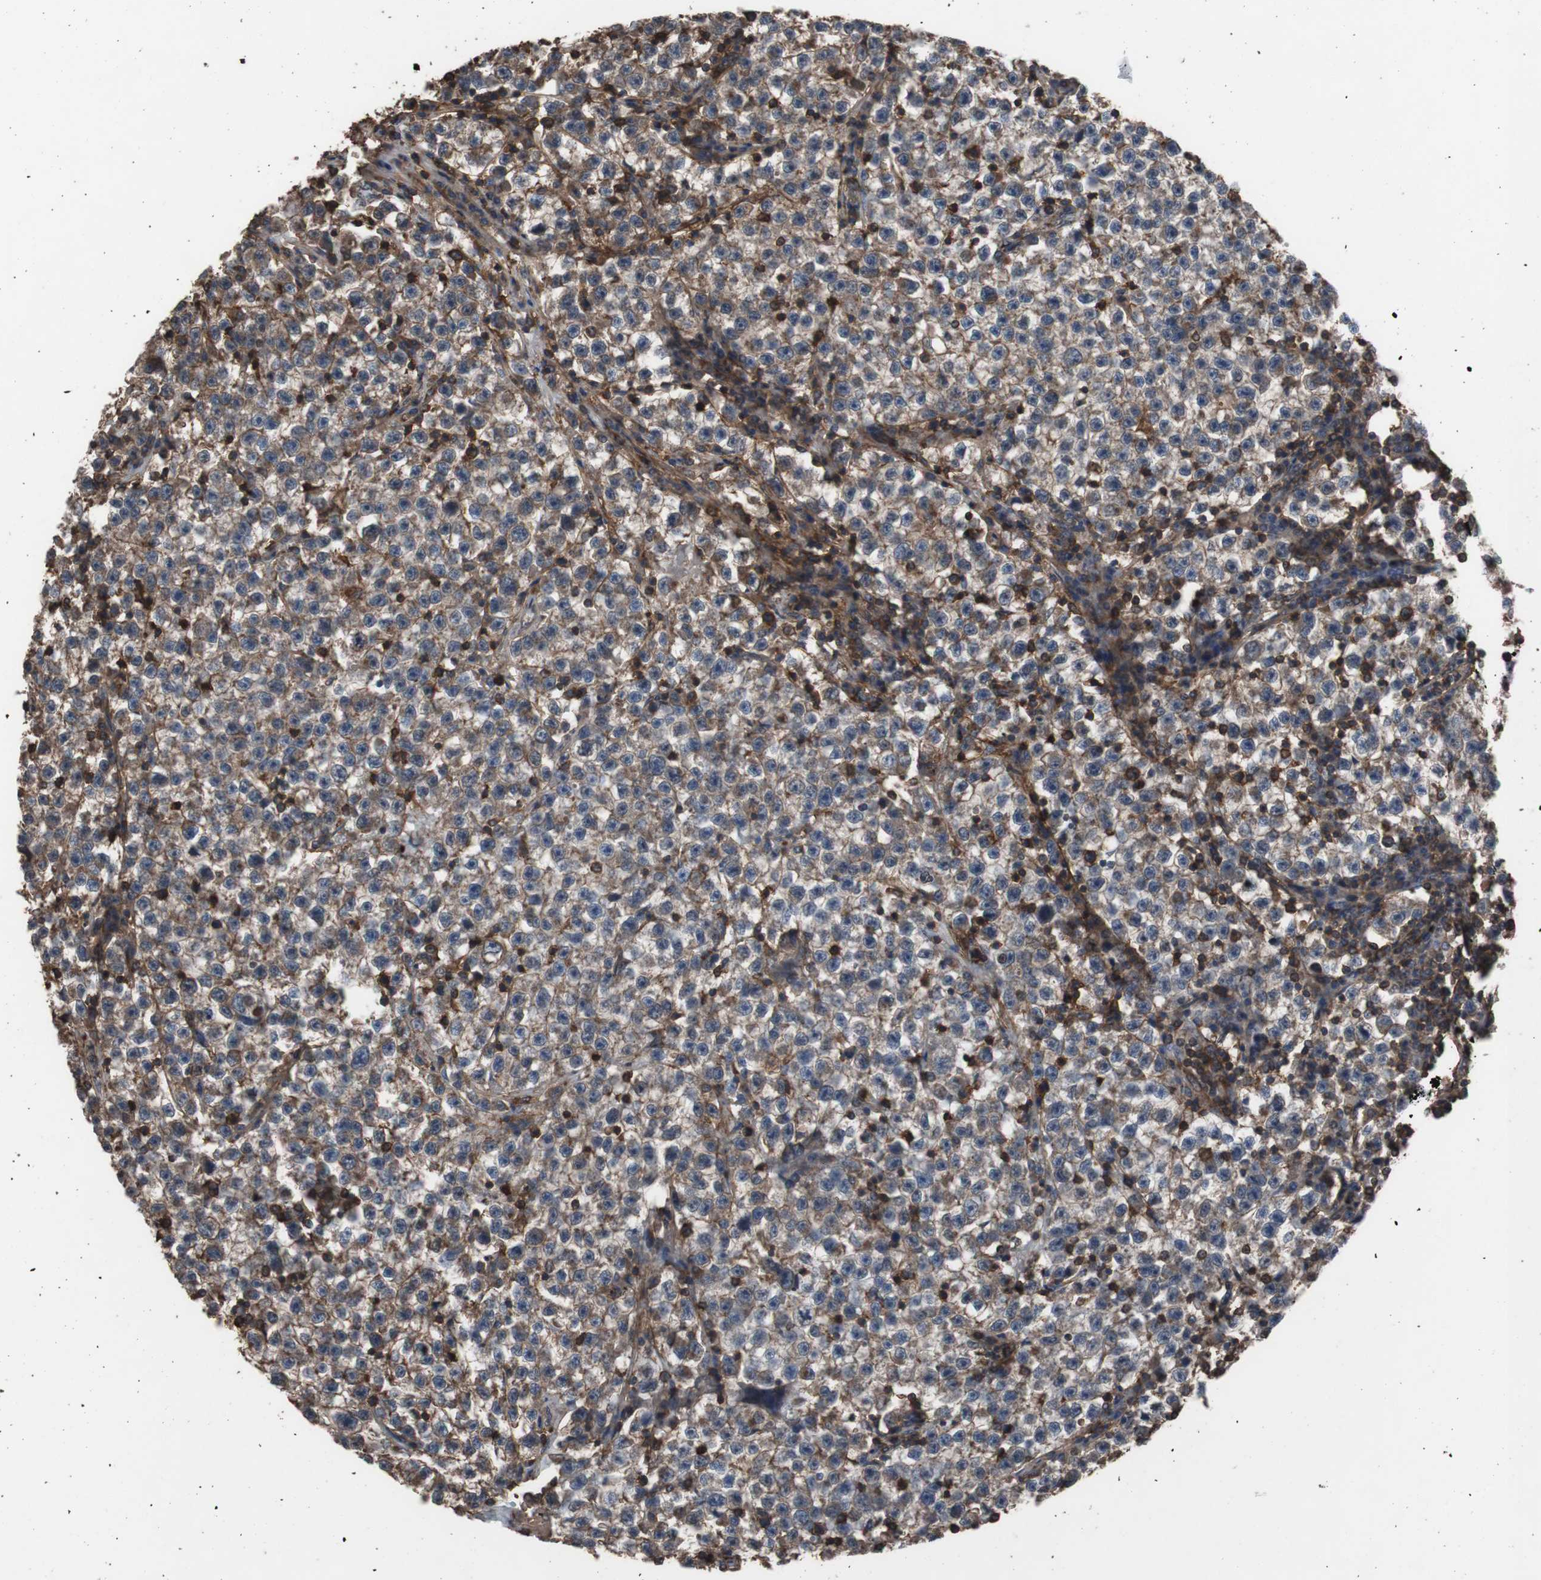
{"staining": {"intensity": "weak", "quantity": ">75%", "location": "cytoplasmic/membranous"}, "tissue": "testis cancer", "cell_type": "Tumor cells", "image_type": "cancer", "snomed": [{"axis": "morphology", "description": "Seminoma, NOS"}, {"axis": "topography", "description": "Testis"}], "caption": "Testis cancer (seminoma) stained with DAB immunohistochemistry reveals low levels of weak cytoplasmic/membranous positivity in about >75% of tumor cells. (Brightfield microscopy of DAB IHC at high magnification).", "gene": "COL6A2", "patient": {"sex": "male", "age": 22}}